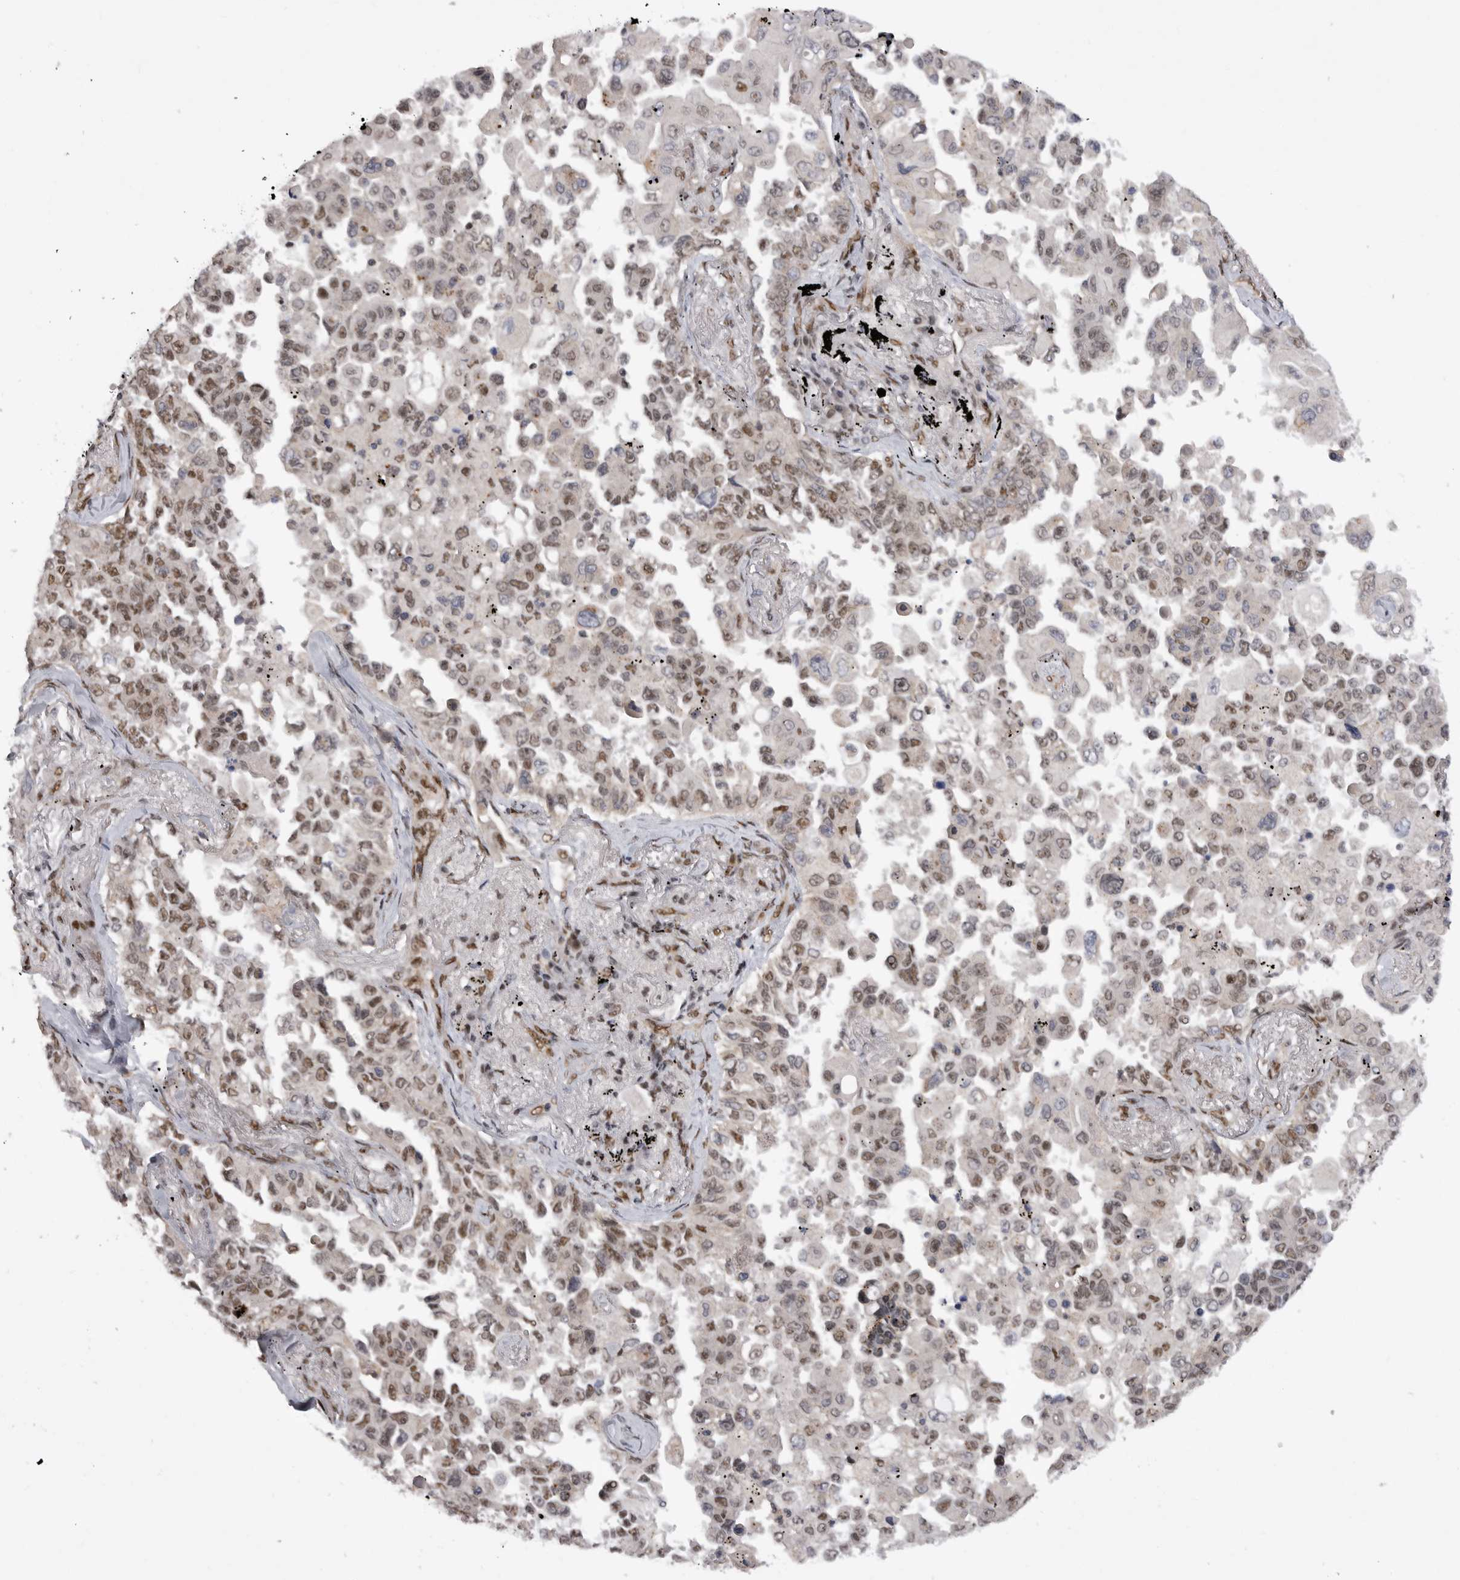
{"staining": {"intensity": "moderate", "quantity": ">75%", "location": "nuclear"}, "tissue": "lung cancer", "cell_type": "Tumor cells", "image_type": "cancer", "snomed": [{"axis": "morphology", "description": "Adenocarcinoma, NOS"}, {"axis": "topography", "description": "Lung"}], "caption": "A brown stain labels moderate nuclear positivity of a protein in adenocarcinoma (lung) tumor cells. The staining was performed using DAB (3,3'-diaminobenzidine), with brown indicating positive protein expression. Nuclei are stained blue with hematoxylin.", "gene": "PPP1R8", "patient": {"sex": "female", "age": 67}}